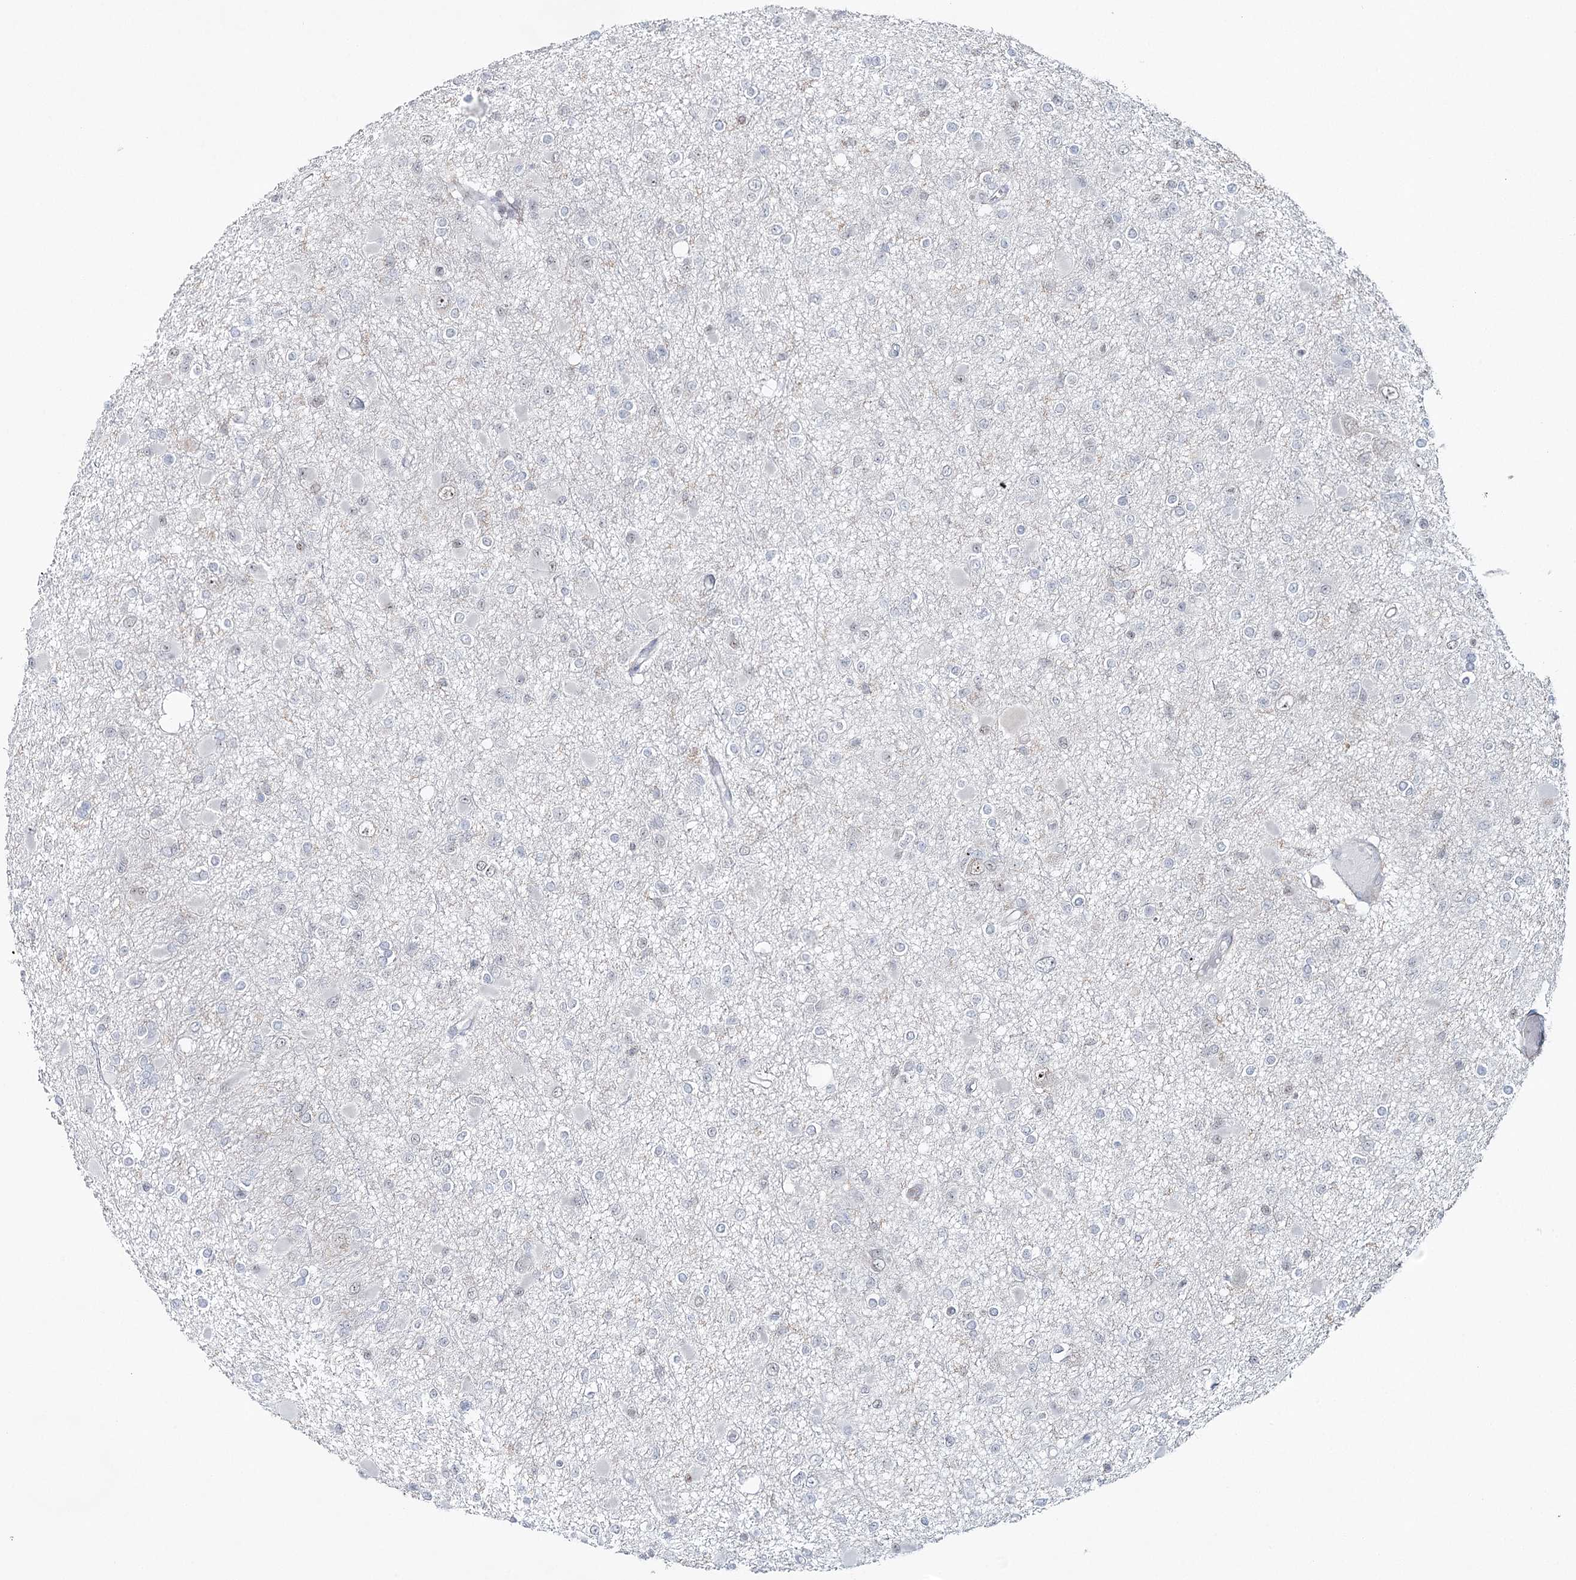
{"staining": {"intensity": "negative", "quantity": "none", "location": "none"}, "tissue": "glioma", "cell_type": "Tumor cells", "image_type": "cancer", "snomed": [{"axis": "morphology", "description": "Glioma, malignant, Low grade"}, {"axis": "topography", "description": "Brain"}], "caption": "Immunohistochemistry (IHC) of human low-grade glioma (malignant) shows no staining in tumor cells.", "gene": "ZC3H8", "patient": {"sex": "female", "age": 22}}